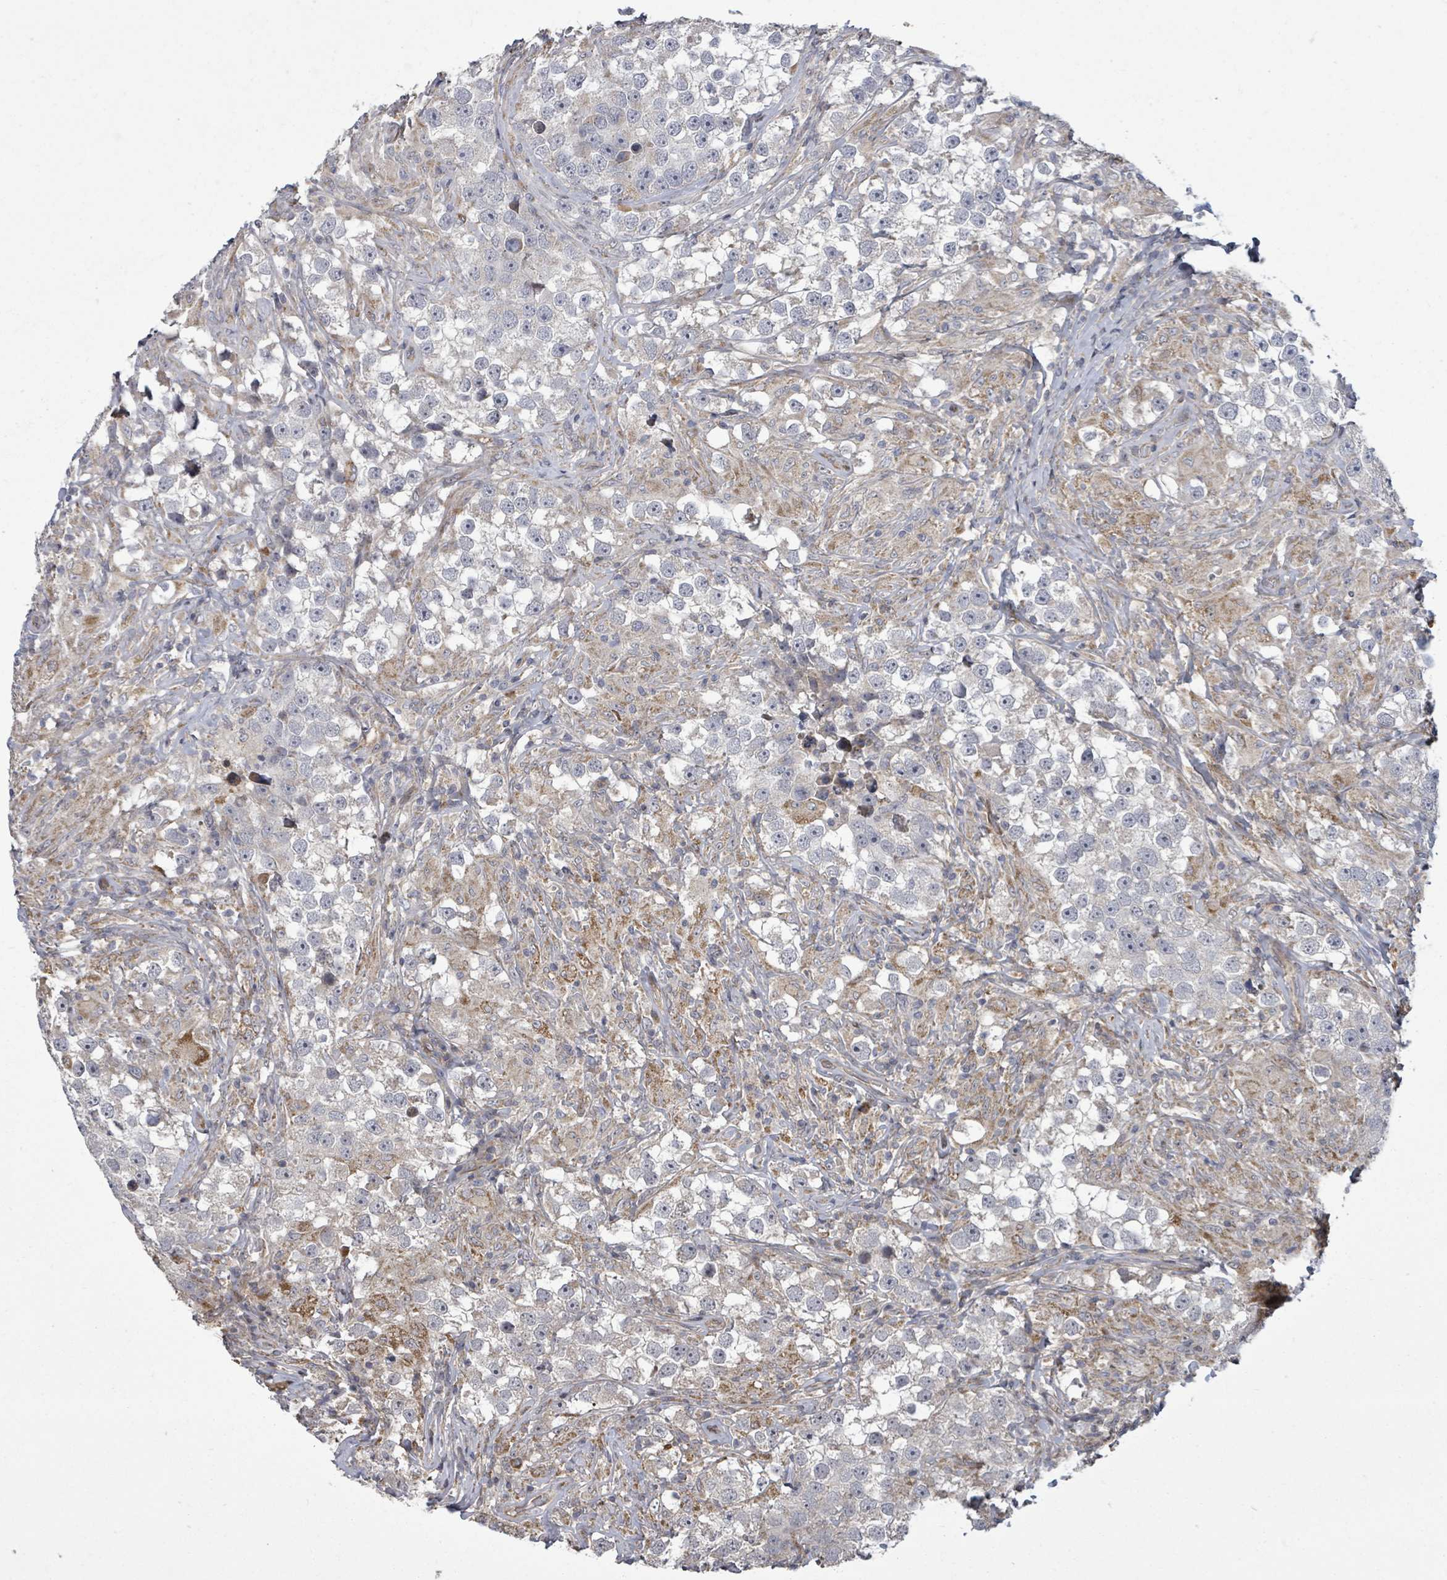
{"staining": {"intensity": "negative", "quantity": "none", "location": "none"}, "tissue": "testis cancer", "cell_type": "Tumor cells", "image_type": "cancer", "snomed": [{"axis": "morphology", "description": "Seminoma, NOS"}, {"axis": "topography", "description": "Testis"}], "caption": "There is no significant expression in tumor cells of testis cancer (seminoma).", "gene": "KRTAP27-1", "patient": {"sex": "male", "age": 46}}